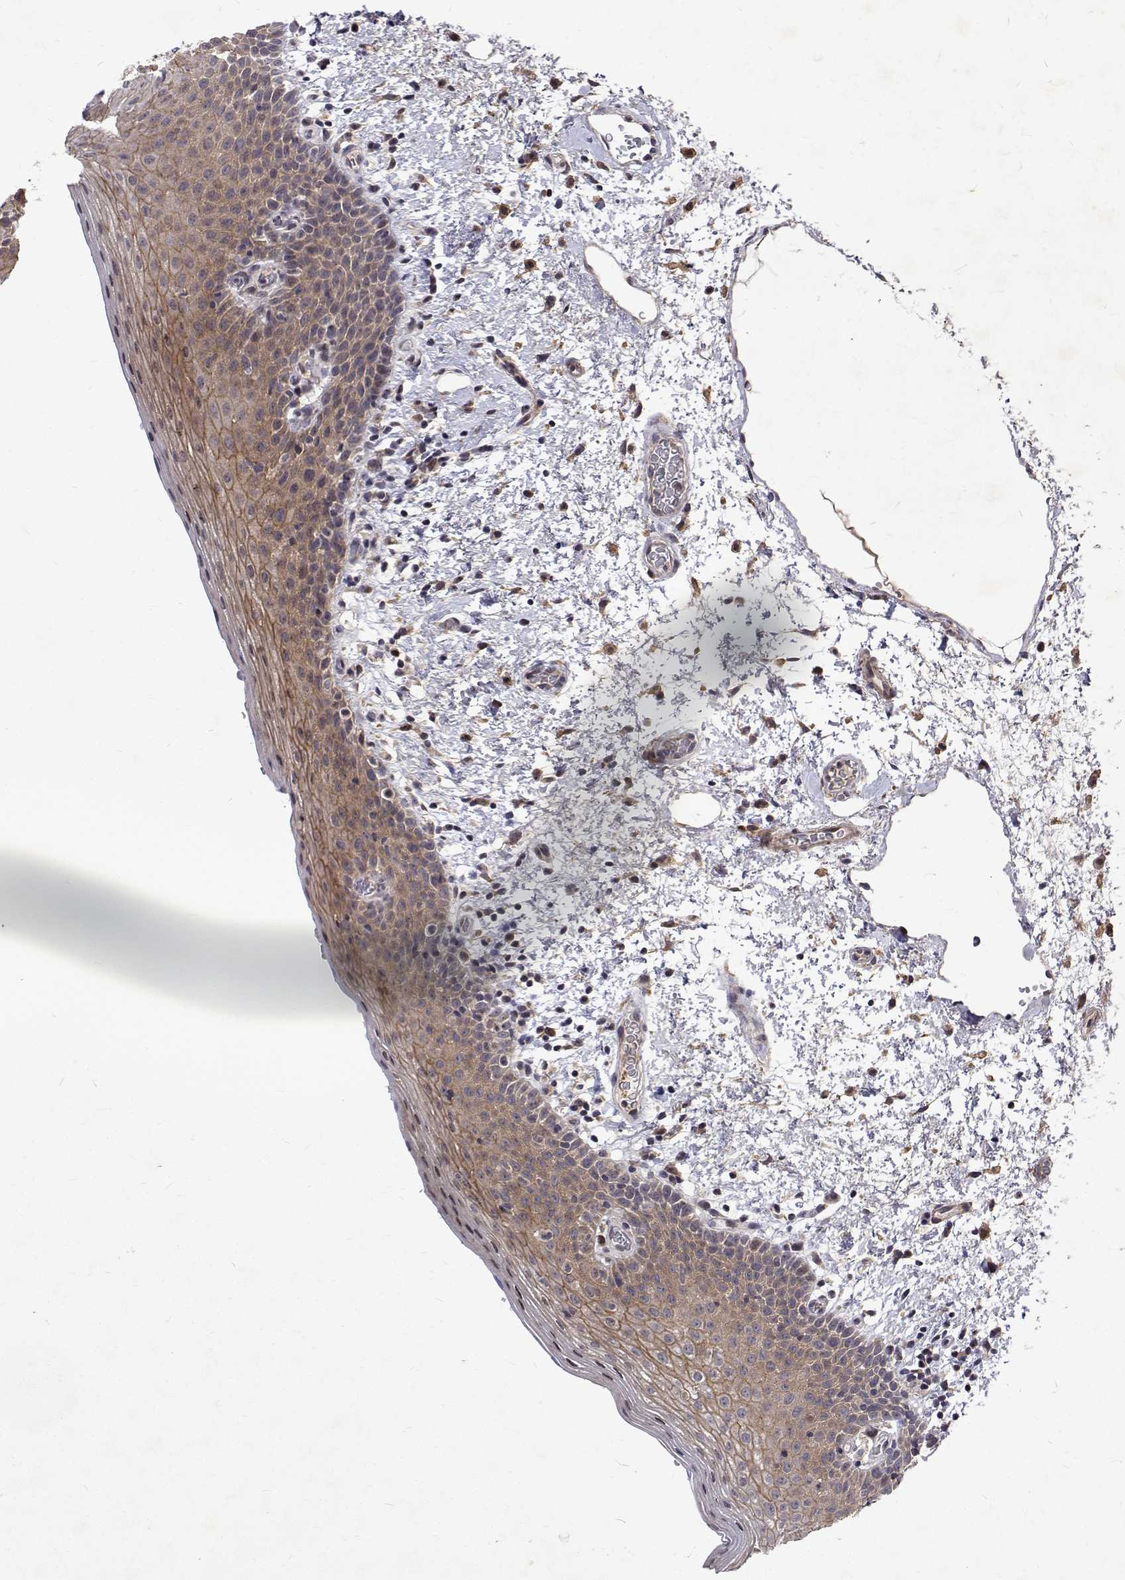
{"staining": {"intensity": "moderate", "quantity": ">75%", "location": "cytoplasmic/membranous"}, "tissue": "oral mucosa", "cell_type": "Squamous epithelial cells", "image_type": "normal", "snomed": [{"axis": "morphology", "description": "Normal tissue, NOS"}, {"axis": "topography", "description": "Oral tissue"}, {"axis": "topography", "description": "Head-Neck"}], "caption": "A micrograph of oral mucosa stained for a protein reveals moderate cytoplasmic/membranous brown staining in squamous epithelial cells. Immunohistochemistry (ihc) stains the protein of interest in brown and the nuclei are stained blue.", "gene": "ALKBH8", "patient": {"sex": "female", "age": 55}}